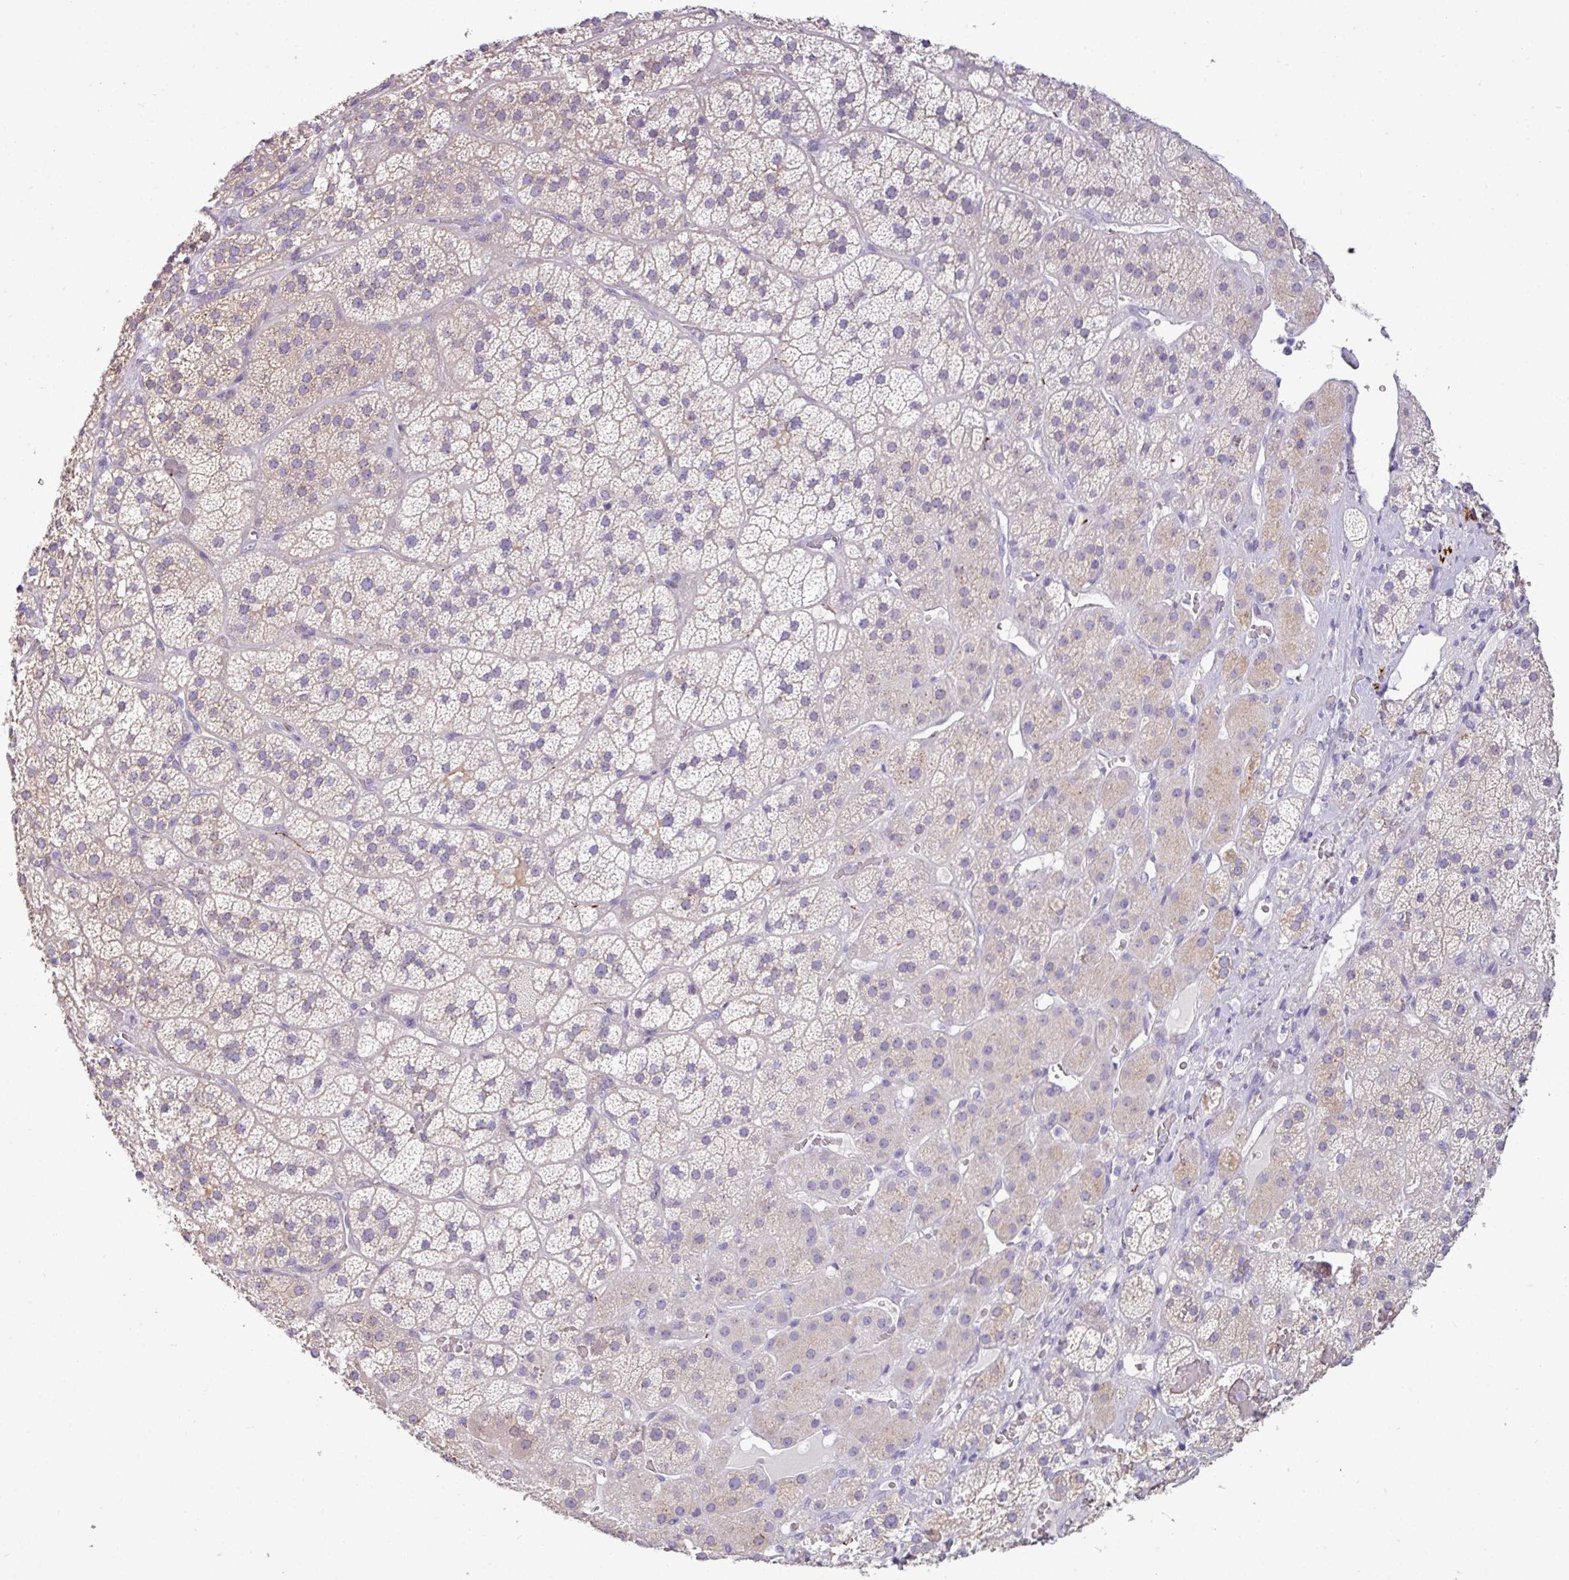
{"staining": {"intensity": "weak", "quantity": "<25%", "location": "cytoplasmic/membranous"}, "tissue": "adrenal gland", "cell_type": "Glandular cells", "image_type": "normal", "snomed": [{"axis": "morphology", "description": "Normal tissue, NOS"}, {"axis": "topography", "description": "Adrenal gland"}], "caption": "Protein analysis of normal adrenal gland displays no significant expression in glandular cells. (Immunohistochemistry (ihc), brightfield microscopy, high magnification).", "gene": "DNAAF9", "patient": {"sex": "male", "age": 57}}